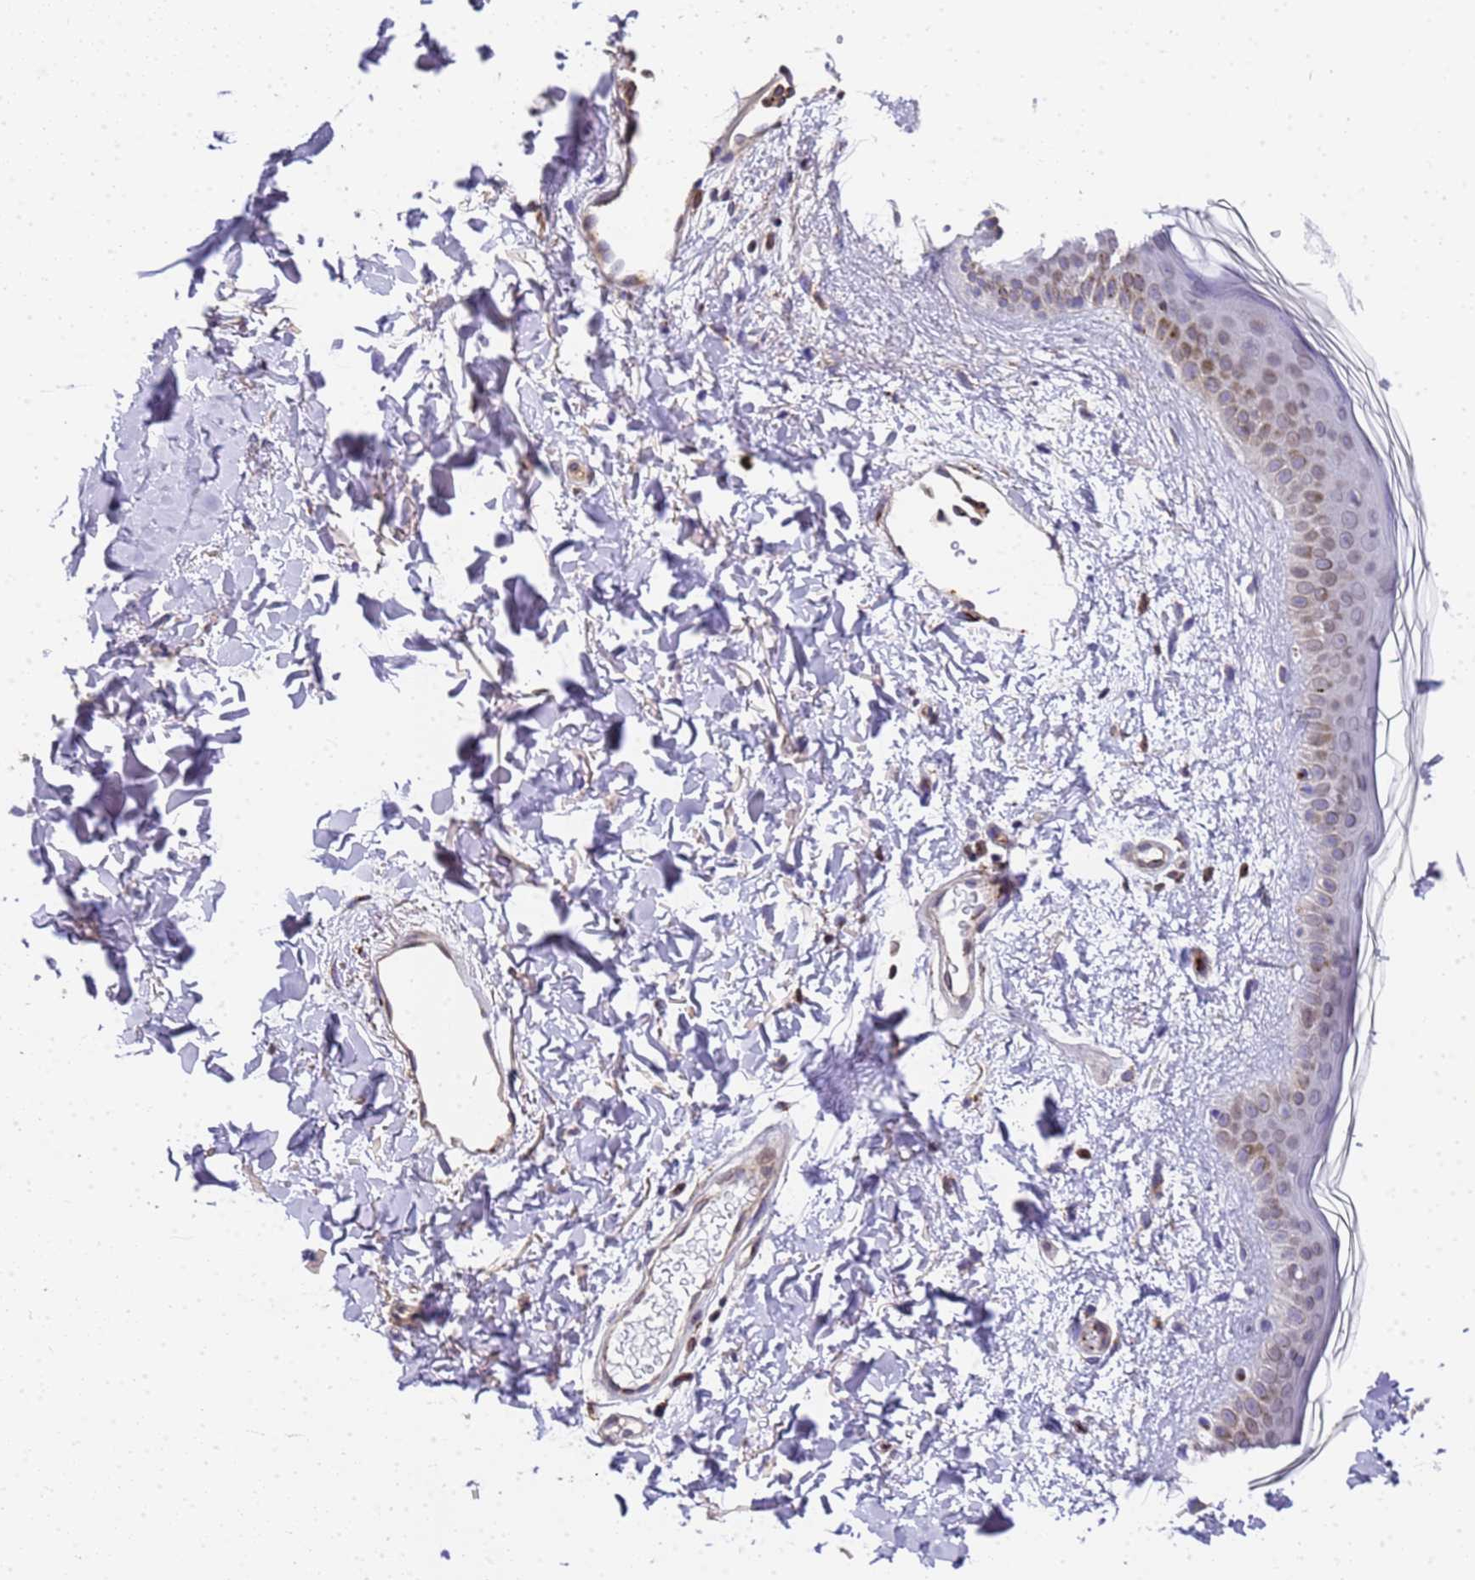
{"staining": {"intensity": "weak", "quantity": "25%-75%", "location": "cytoplasmic/membranous"}, "tissue": "skin", "cell_type": "Fibroblasts", "image_type": "normal", "snomed": [{"axis": "morphology", "description": "Normal tissue, NOS"}, {"axis": "topography", "description": "Skin"}], "caption": "This image displays IHC staining of benign human skin, with low weak cytoplasmic/membranous expression in about 25%-75% of fibroblasts.", "gene": "IGFBP7", "patient": {"sex": "female", "age": 58}}